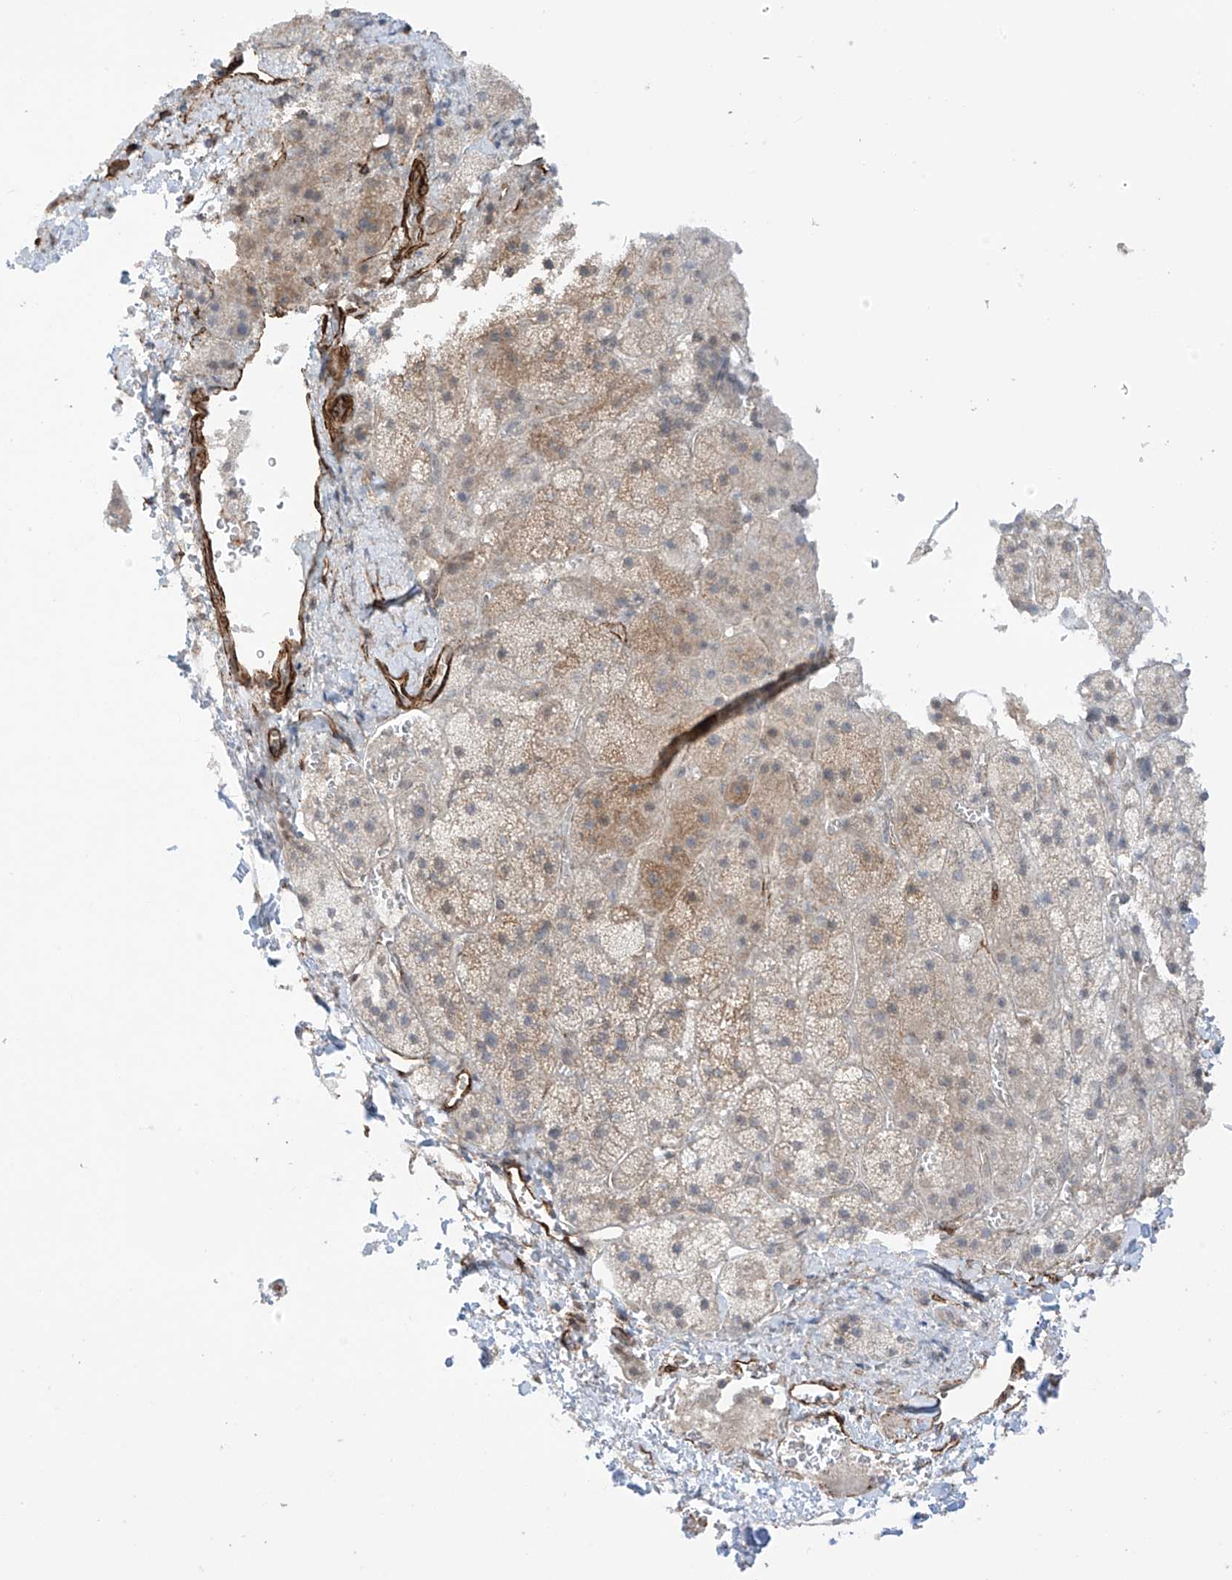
{"staining": {"intensity": "moderate", "quantity": "25%-75%", "location": "cytoplasmic/membranous"}, "tissue": "adrenal gland", "cell_type": "Glandular cells", "image_type": "normal", "snomed": [{"axis": "morphology", "description": "Normal tissue, NOS"}, {"axis": "topography", "description": "Adrenal gland"}], "caption": "Protein expression analysis of benign adrenal gland reveals moderate cytoplasmic/membranous staining in about 25%-75% of glandular cells.", "gene": "TTLL5", "patient": {"sex": "female", "age": 44}}